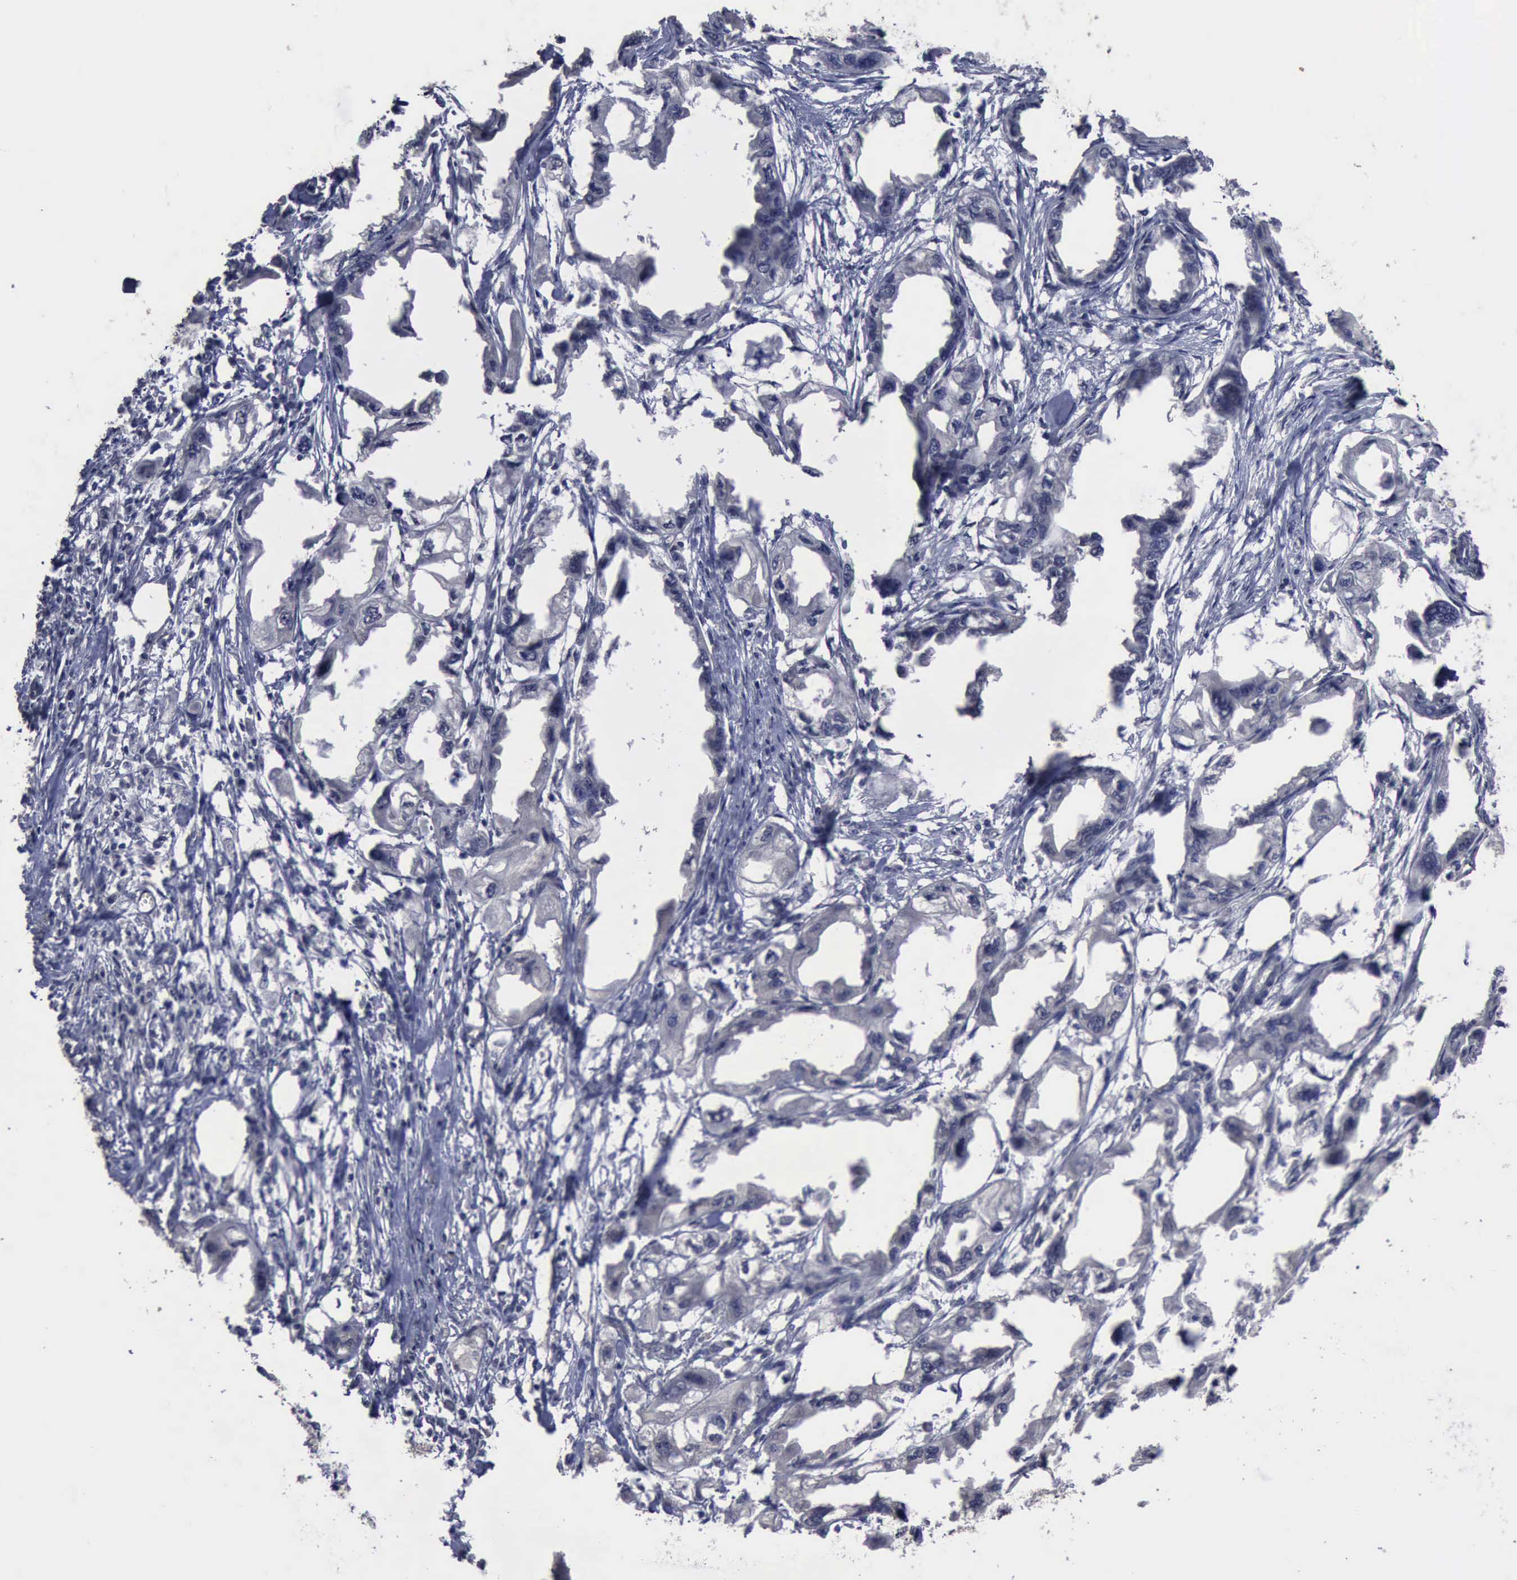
{"staining": {"intensity": "negative", "quantity": "none", "location": "none"}, "tissue": "endometrial cancer", "cell_type": "Tumor cells", "image_type": "cancer", "snomed": [{"axis": "morphology", "description": "Adenocarcinoma, NOS"}, {"axis": "topography", "description": "Endometrium"}], "caption": "Tumor cells are negative for brown protein staining in endometrial cancer.", "gene": "CRKL", "patient": {"sex": "female", "age": 67}}